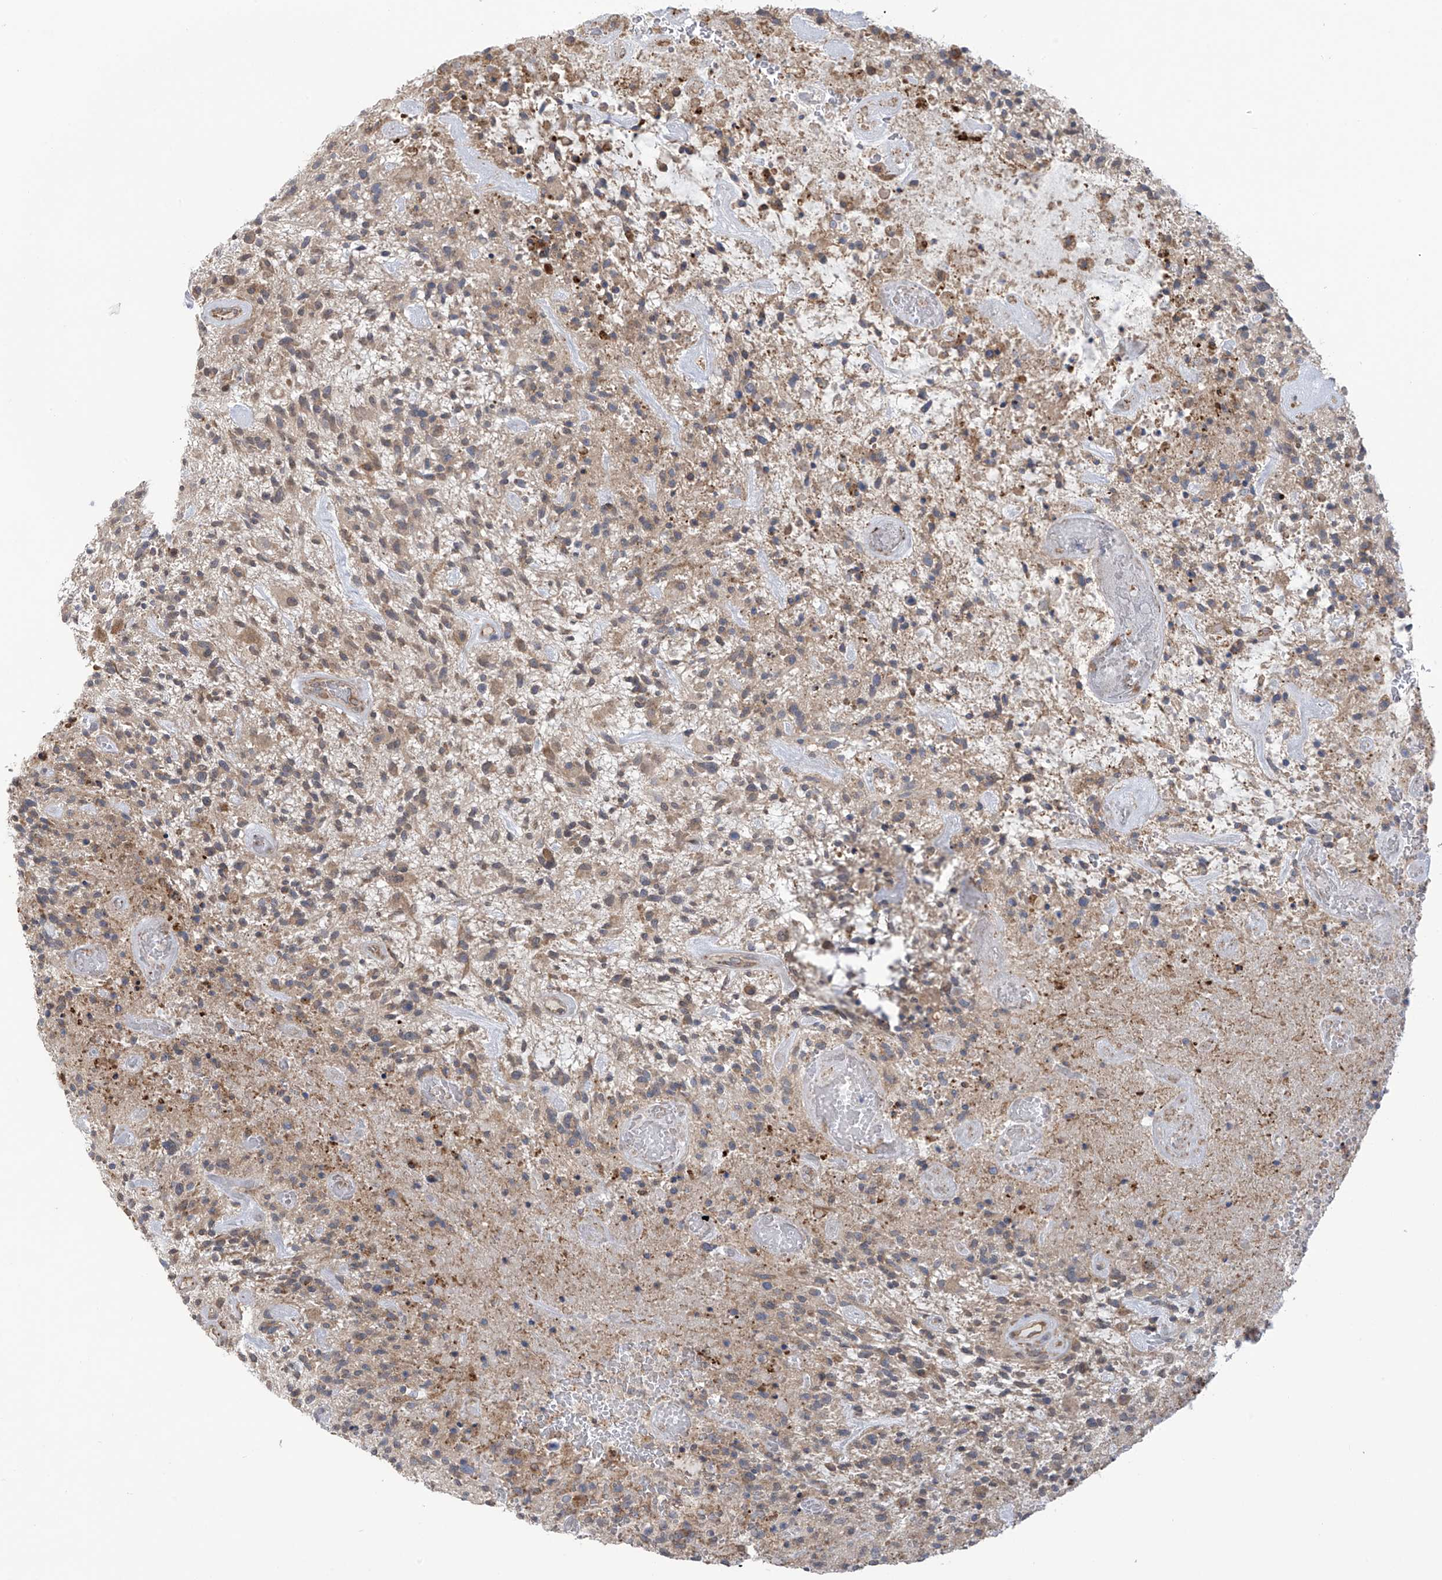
{"staining": {"intensity": "weak", "quantity": "<25%", "location": "cytoplasmic/membranous"}, "tissue": "glioma", "cell_type": "Tumor cells", "image_type": "cancer", "snomed": [{"axis": "morphology", "description": "Glioma, malignant, High grade"}, {"axis": "topography", "description": "Brain"}], "caption": "DAB immunohistochemical staining of glioma demonstrates no significant expression in tumor cells.", "gene": "KIAA1522", "patient": {"sex": "male", "age": 47}}